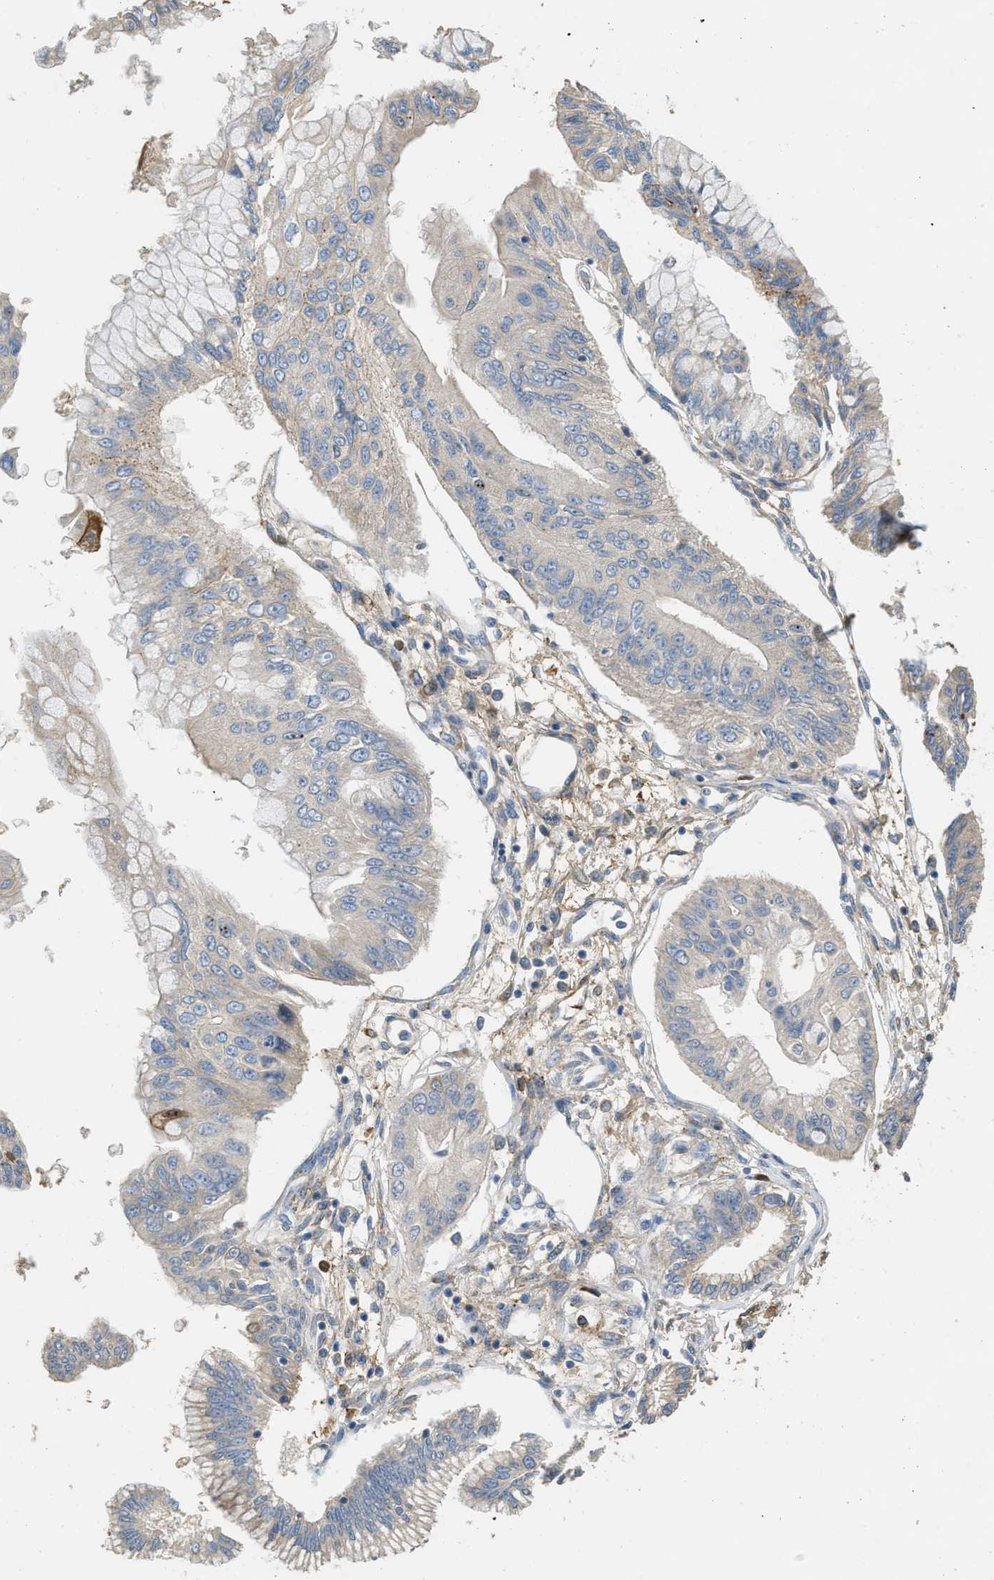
{"staining": {"intensity": "moderate", "quantity": "<25%", "location": "cytoplasmic/membranous"}, "tissue": "pancreatic cancer", "cell_type": "Tumor cells", "image_type": "cancer", "snomed": [{"axis": "morphology", "description": "Adenocarcinoma, NOS"}, {"axis": "topography", "description": "Pancreas"}], "caption": "A micrograph showing moderate cytoplasmic/membranous positivity in approximately <25% of tumor cells in pancreatic cancer (adenocarcinoma), as visualized by brown immunohistochemical staining.", "gene": "RIPK2", "patient": {"sex": "female", "age": 77}}